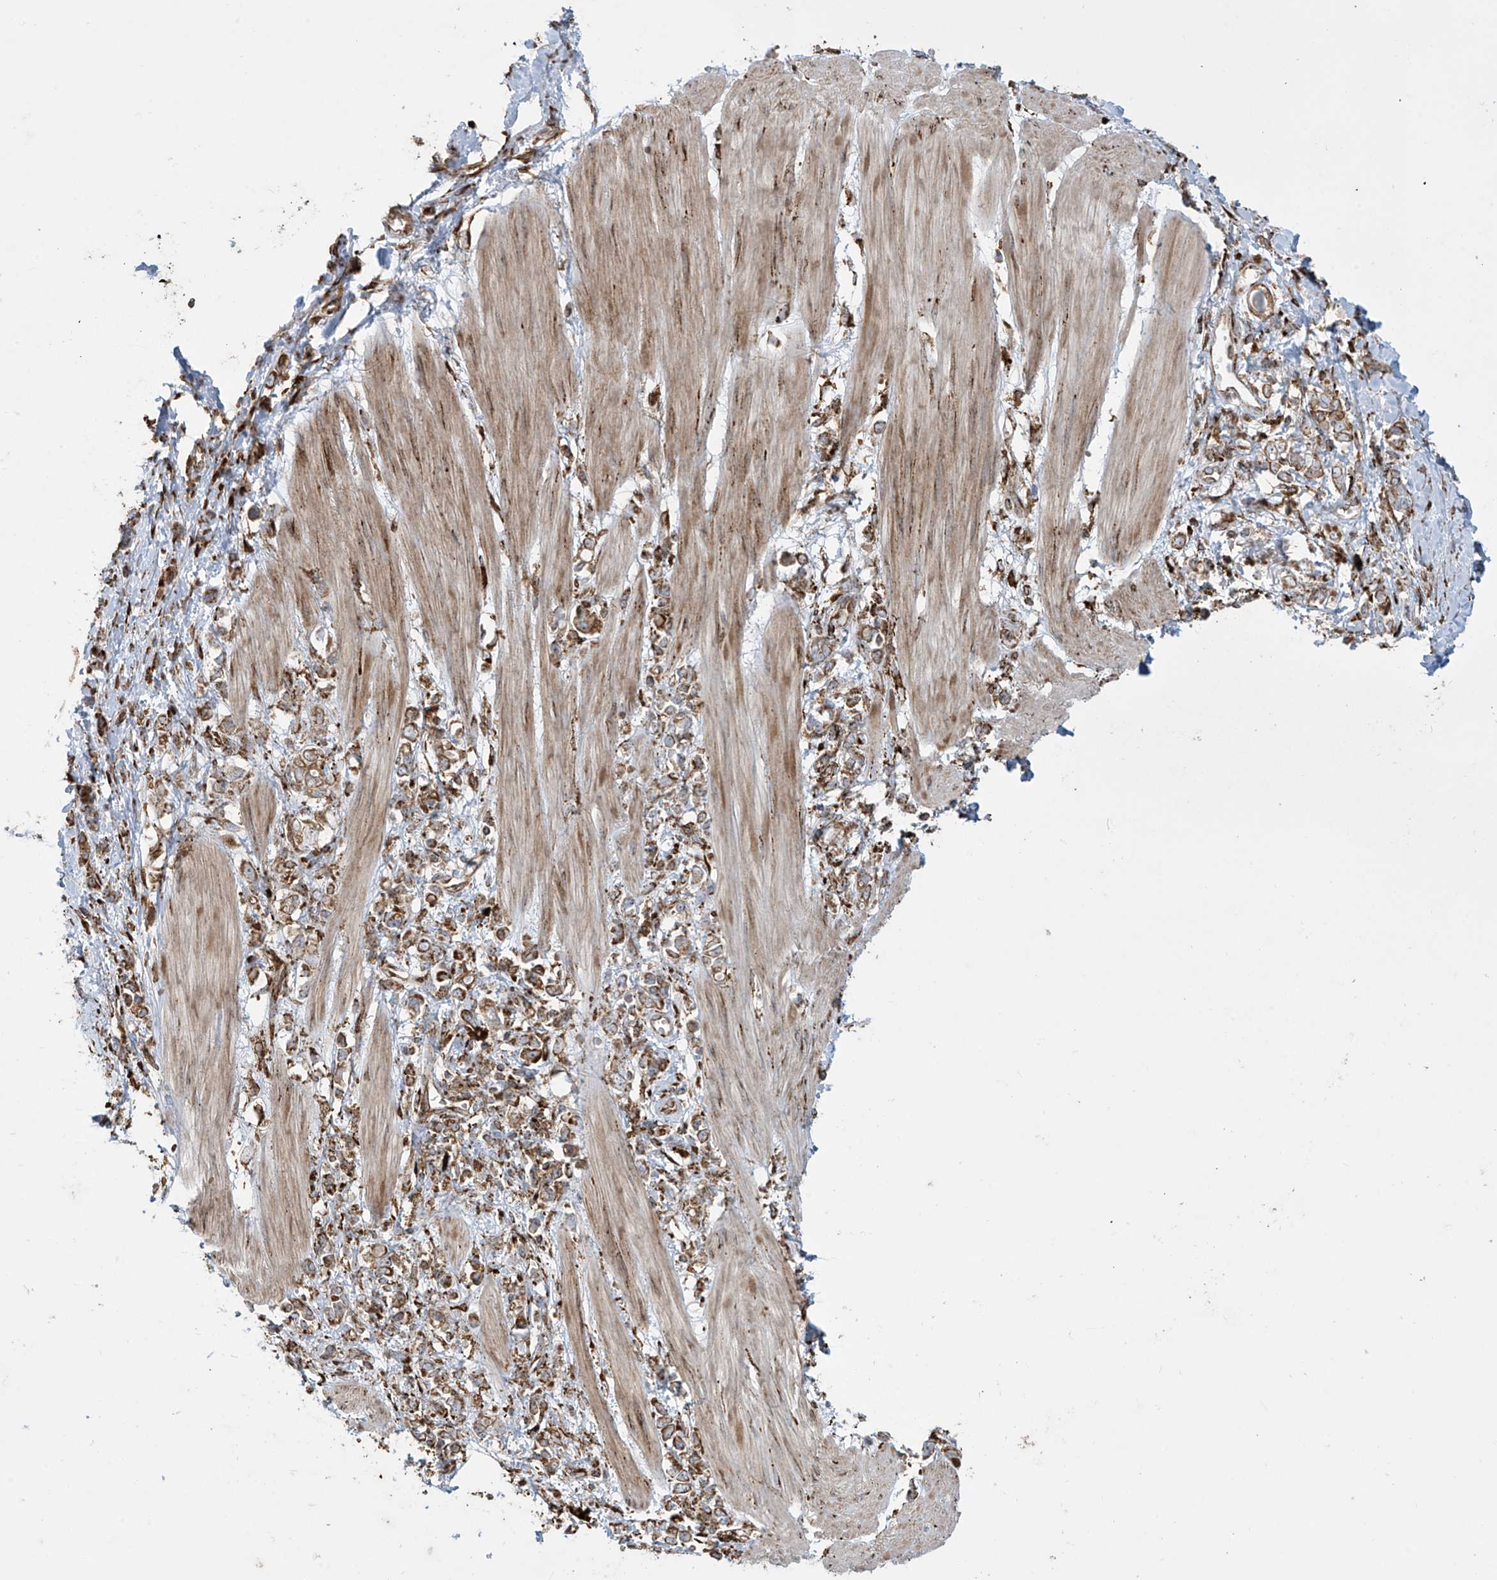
{"staining": {"intensity": "moderate", "quantity": ">75%", "location": "cytoplasmic/membranous"}, "tissue": "stomach cancer", "cell_type": "Tumor cells", "image_type": "cancer", "snomed": [{"axis": "morphology", "description": "Adenocarcinoma, NOS"}, {"axis": "topography", "description": "Stomach"}], "caption": "Moderate cytoplasmic/membranous protein expression is seen in about >75% of tumor cells in adenocarcinoma (stomach).", "gene": "MX1", "patient": {"sex": "female", "age": 76}}